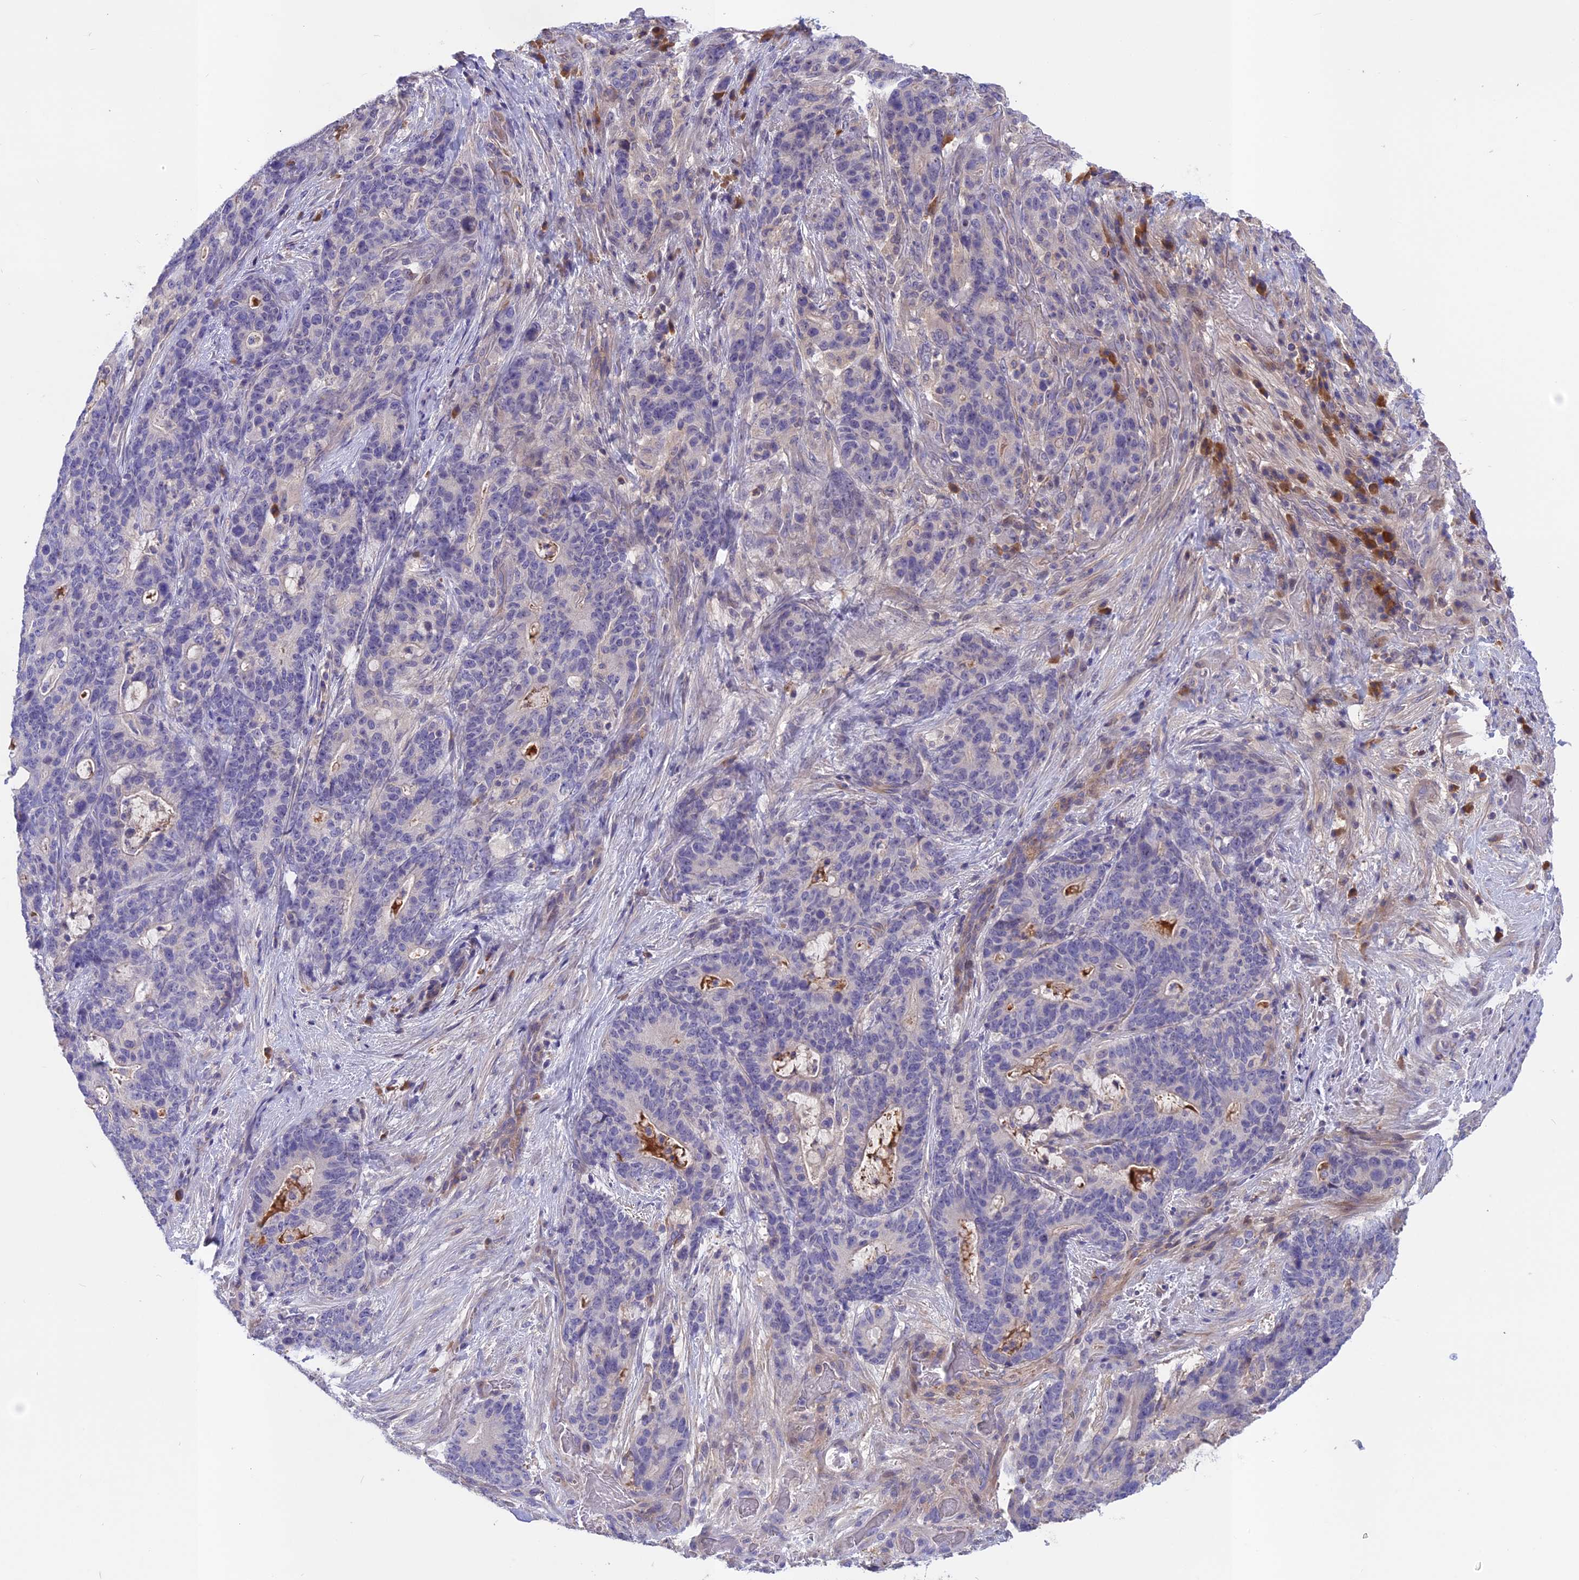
{"staining": {"intensity": "negative", "quantity": "none", "location": "none"}, "tissue": "stomach cancer", "cell_type": "Tumor cells", "image_type": "cancer", "snomed": [{"axis": "morphology", "description": "Normal tissue, NOS"}, {"axis": "morphology", "description": "Adenocarcinoma, NOS"}, {"axis": "topography", "description": "Stomach"}], "caption": "IHC micrograph of adenocarcinoma (stomach) stained for a protein (brown), which exhibits no staining in tumor cells.", "gene": "ADO", "patient": {"sex": "female", "age": 64}}